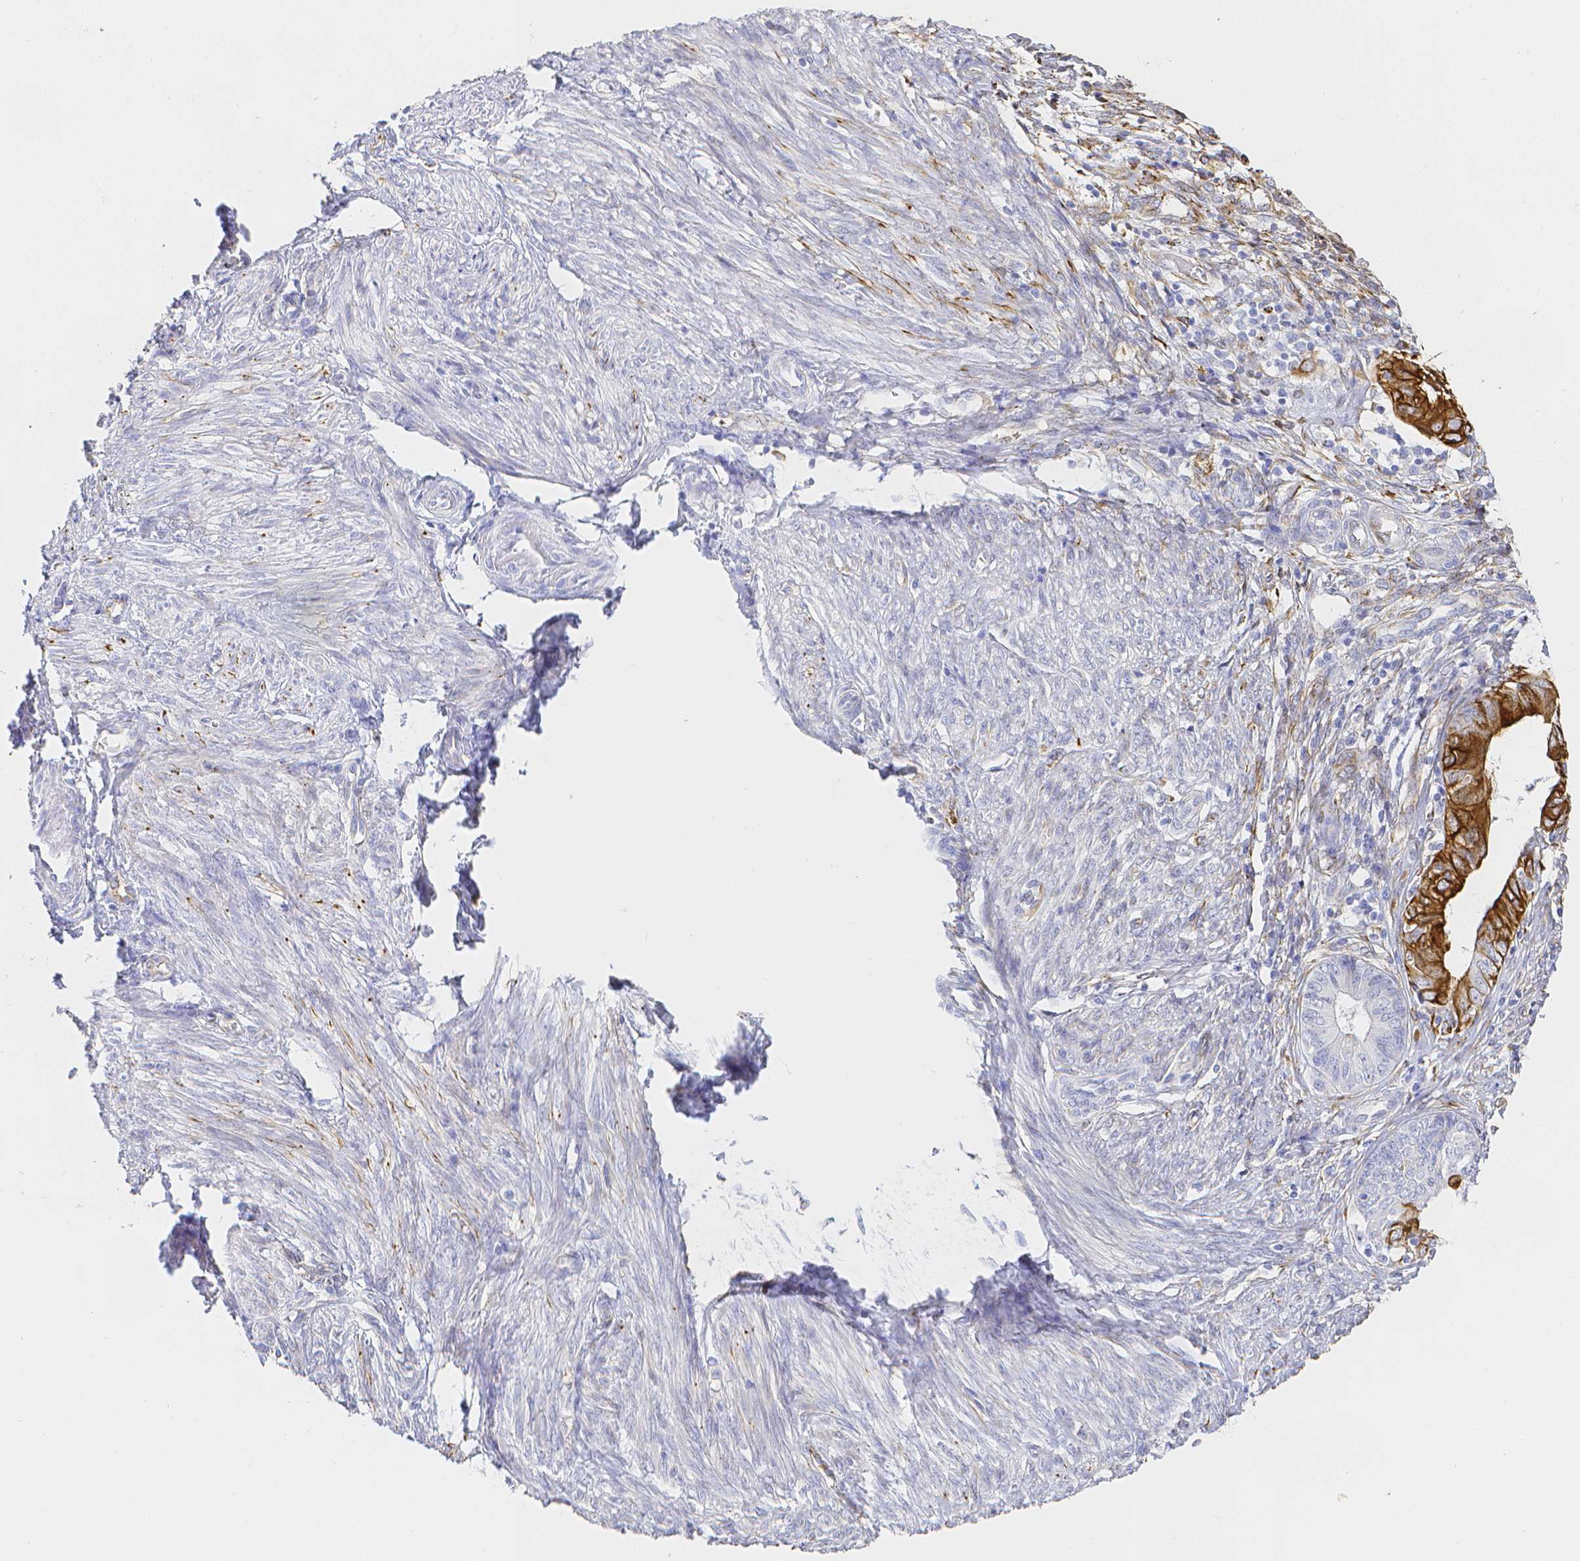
{"staining": {"intensity": "strong", "quantity": "25%-75%", "location": "cytoplasmic/membranous"}, "tissue": "endometrial cancer", "cell_type": "Tumor cells", "image_type": "cancer", "snomed": [{"axis": "morphology", "description": "Adenocarcinoma, NOS"}, {"axis": "topography", "description": "Endometrium"}], "caption": "Strong cytoplasmic/membranous staining for a protein is identified in about 25%-75% of tumor cells of adenocarcinoma (endometrial) using immunohistochemistry.", "gene": "SMURF1", "patient": {"sex": "female", "age": 68}}